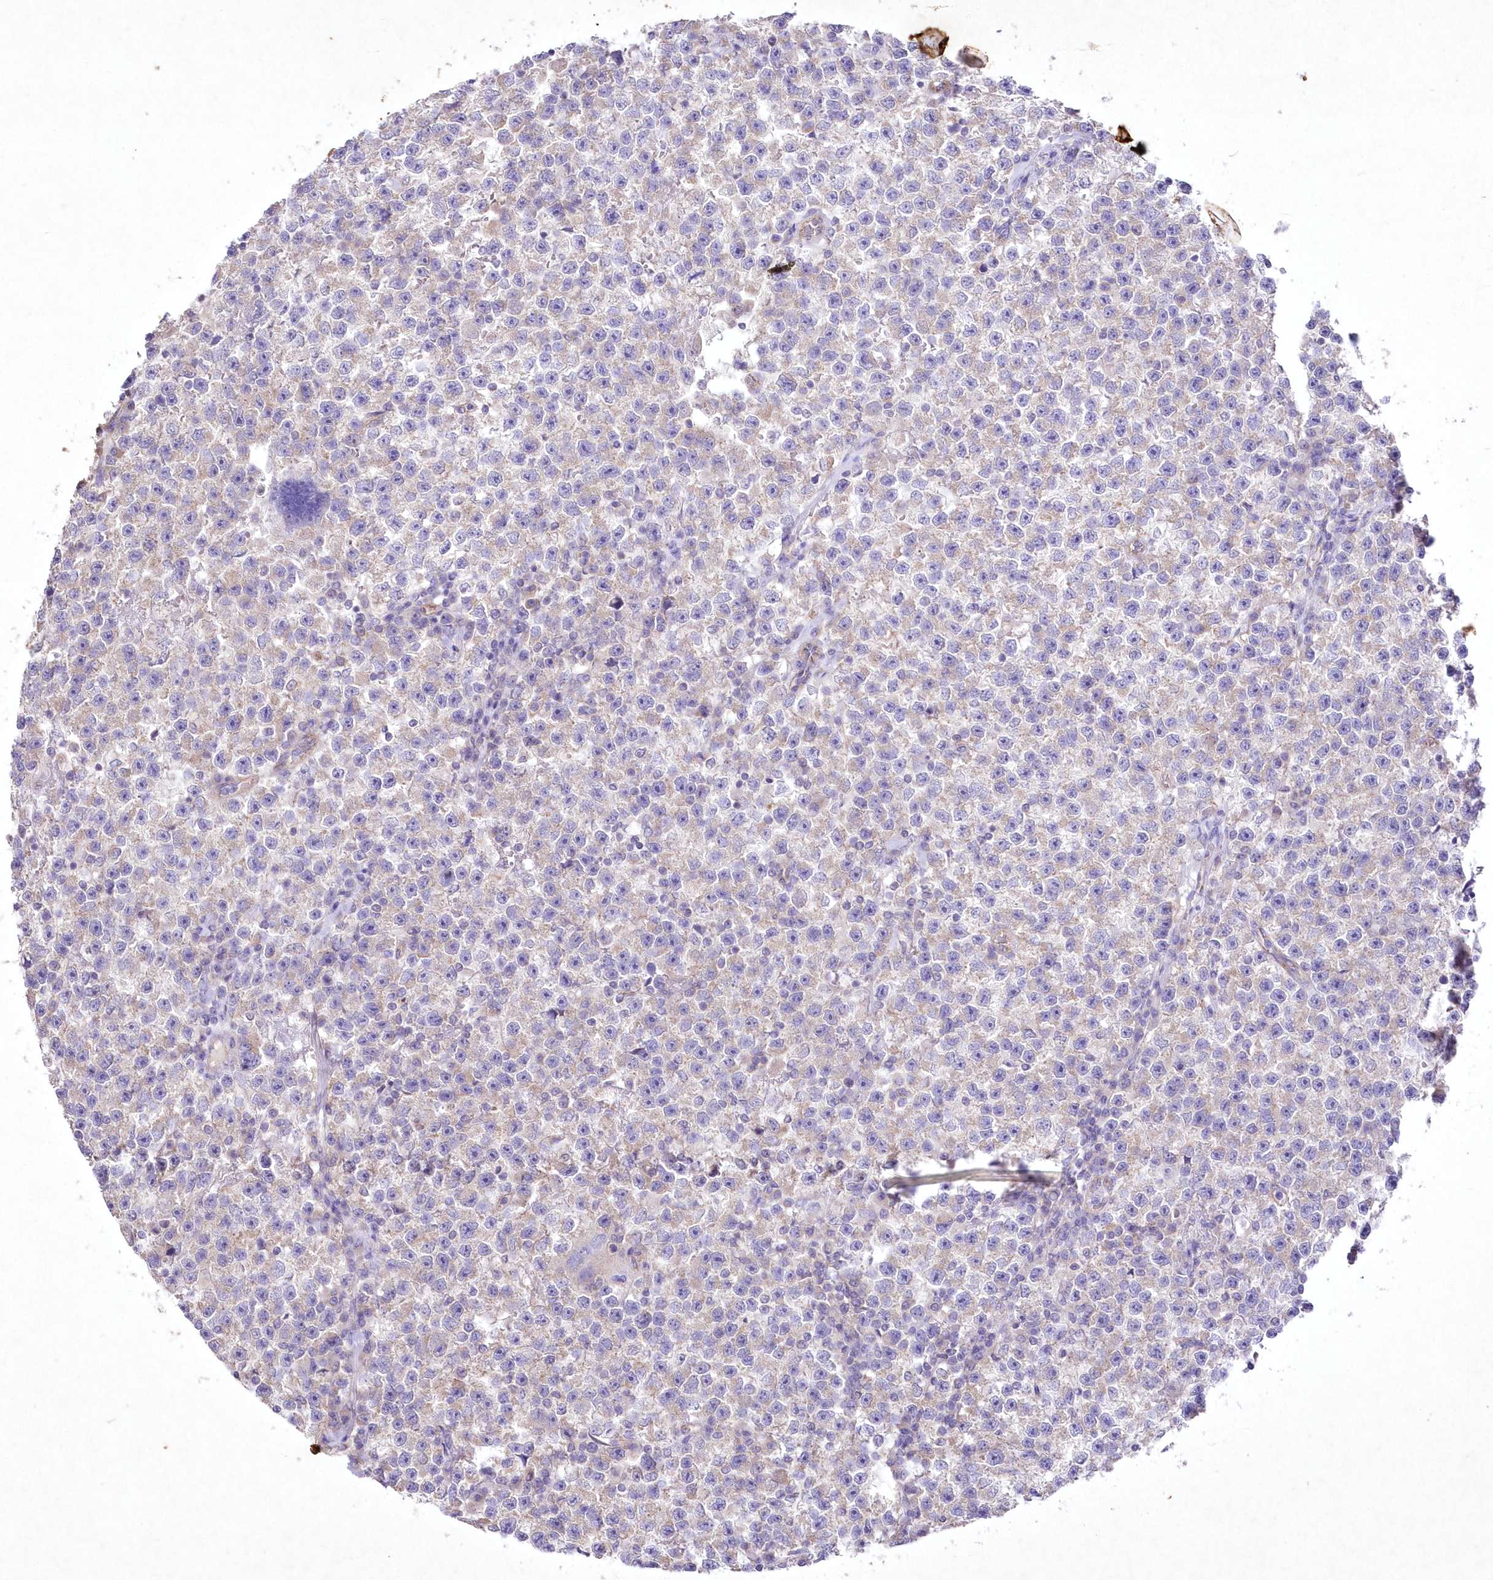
{"staining": {"intensity": "weak", "quantity": "<25%", "location": "cytoplasmic/membranous"}, "tissue": "testis cancer", "cell_type": "Tumor cells", "image_type": "cancer", "snomed": [{"axis": "morphology", "description": "Seminoma, NOS"}, {"axis": "topography", "description": "Testis"}], "caption": "This is an immunohistochemistry (IHC) image of human testis cancer (seminoma). There is no positivity in tumor cells.", "gene": "ITSN2", "patient": {"sex": "male", "age": 22}}